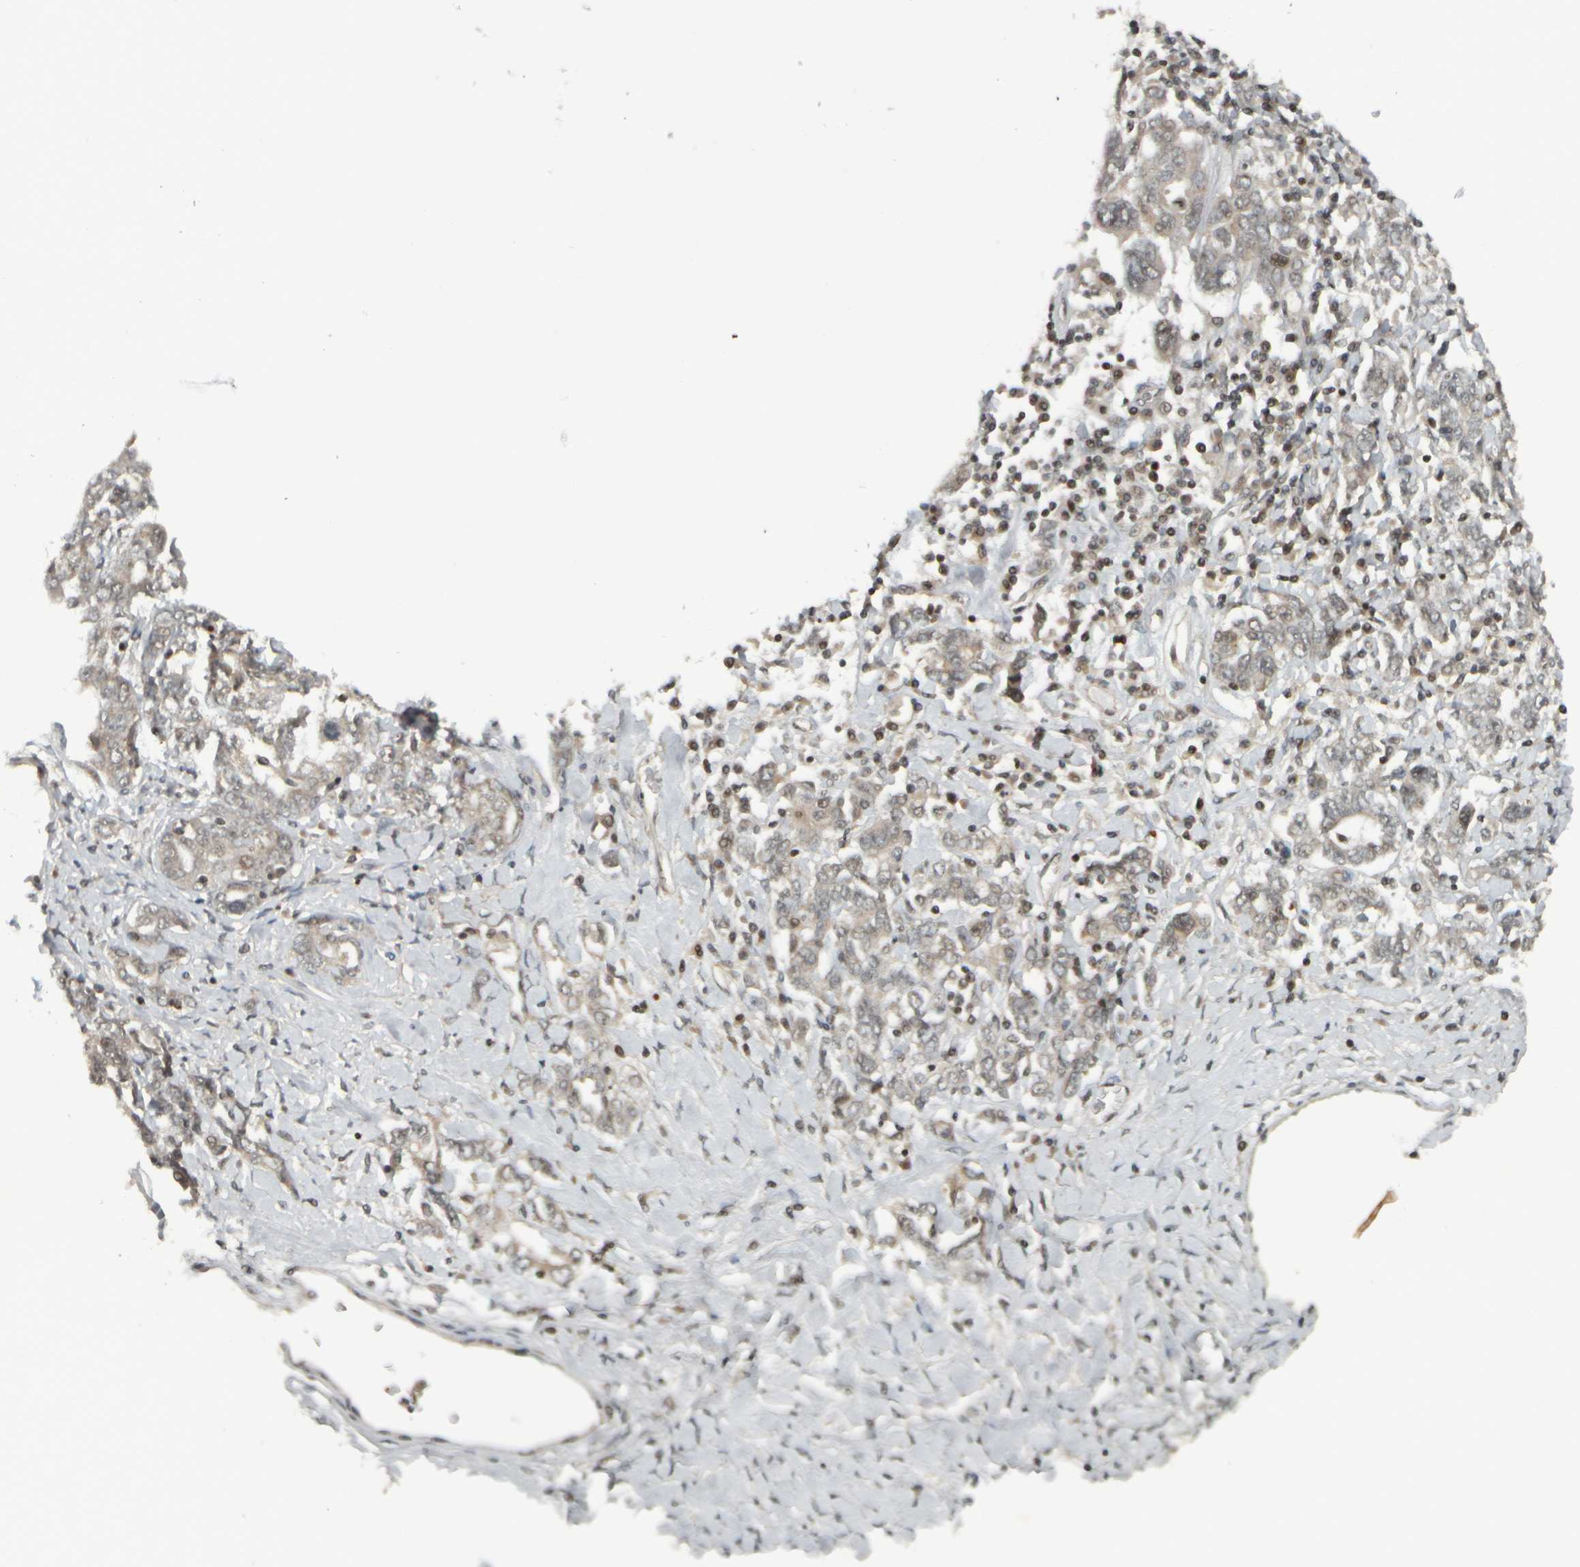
{"staining": {"intensity": "weak", "quantity": "25%-75%", "location": "cytoplasmic/membranous"}, "tissue": "ovarian cancer", "cell_type": "Tumor cells", "image_type": "cancer", "snomed": [{"axis": "morphology", "description": "Carcinoma, endometroid"}, {"axis": "topography", "description": "Ovary"}], "caption": "Approximately 25%-75% of tumor cells in endometroid carcinoma (ovarian) reveal weak cytoplasmic/membranous protein positivity as visualized by brown immunohistochemical staining.", "gene": "NAPG", "patient": {"sex": "female", "age": 62}}